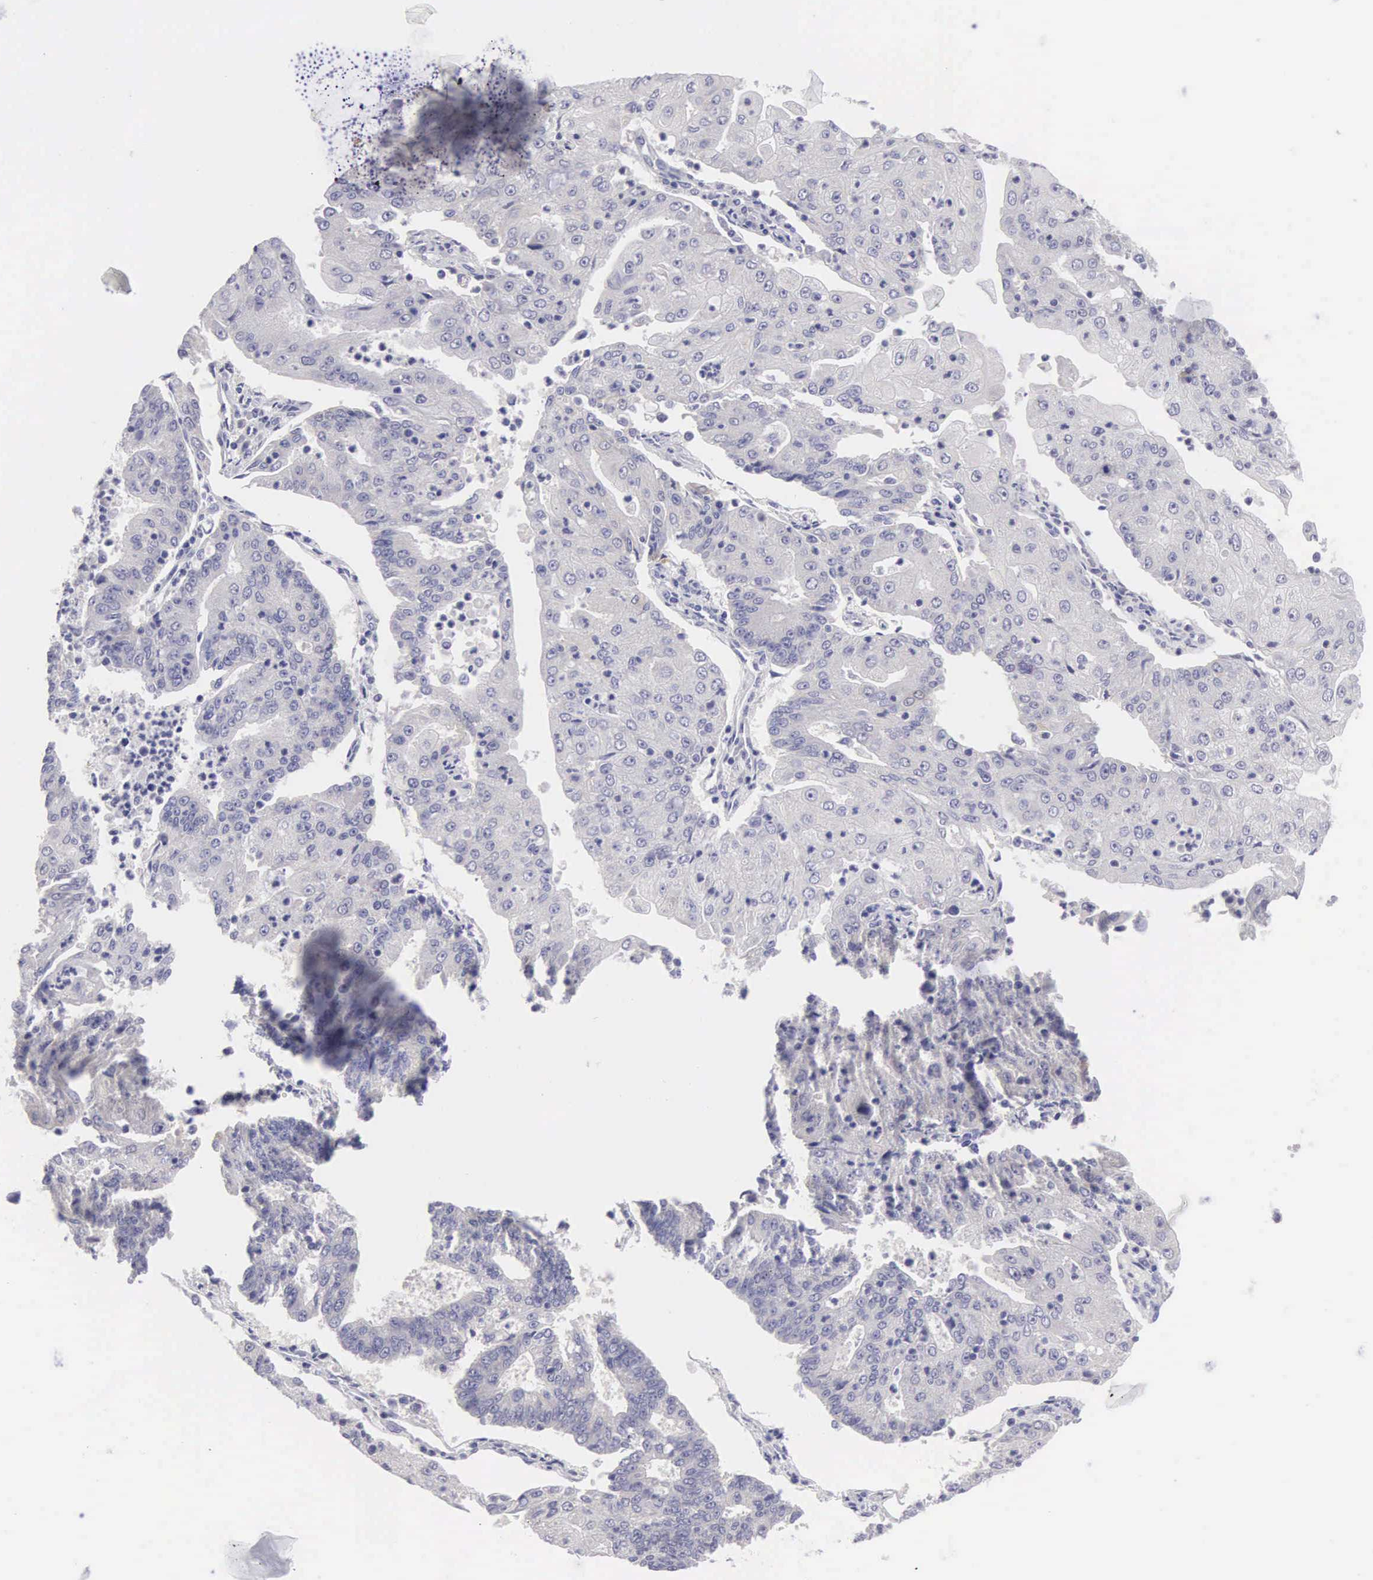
{"staining": {"intensity": "negative", "quantity": "none", "location": "none"}, "tissue": "endometrial cancer", "cell_type": "Tumor cells", "image_type": "cancer", "snomed": [{"axis": "morphology", "description": "Adenocarcinoma, NOS"}, {"axis": "topography", "description": "Endometrium"}], "caption": "Tumor cells are negative for protein expression in human adenocarcinoma (endometrial).", "gene": "SLITRK4", "patient": {"sex": "female", "age": 56}}